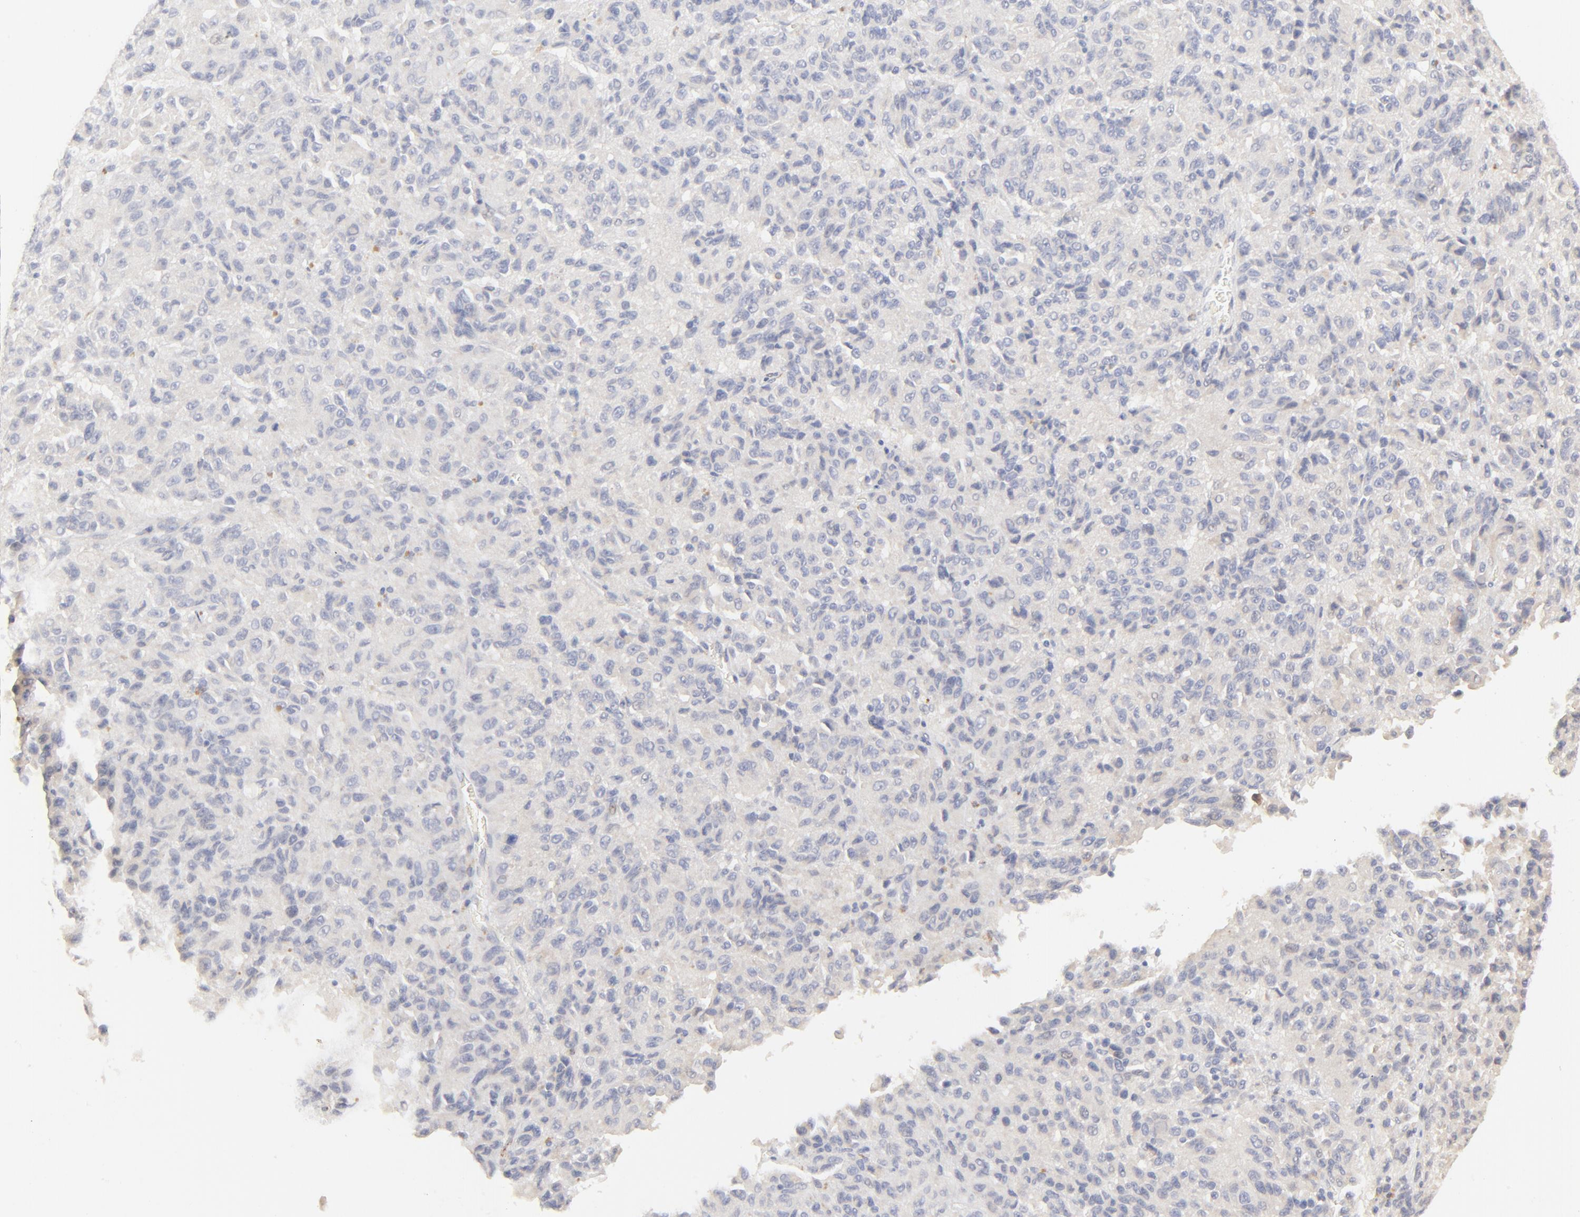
{"staining": {"intensity": "negative", "quantity": "none", "location": "none"}, "tissue": "melanoma", "cell_type": "Tumor cells", "image_type": "cancer", "snomed": [{"axis": "morphology", "description": "Malignant melanoma, Metastatic site"}, {"axis": "topography", "description": "Lung"}], "caption": "This is an IHC micrograph of human melanoma. There is no positivity in tumor cells.", "gene": "NKX2-2", "patient": {"sex": "male", "age": 64}}